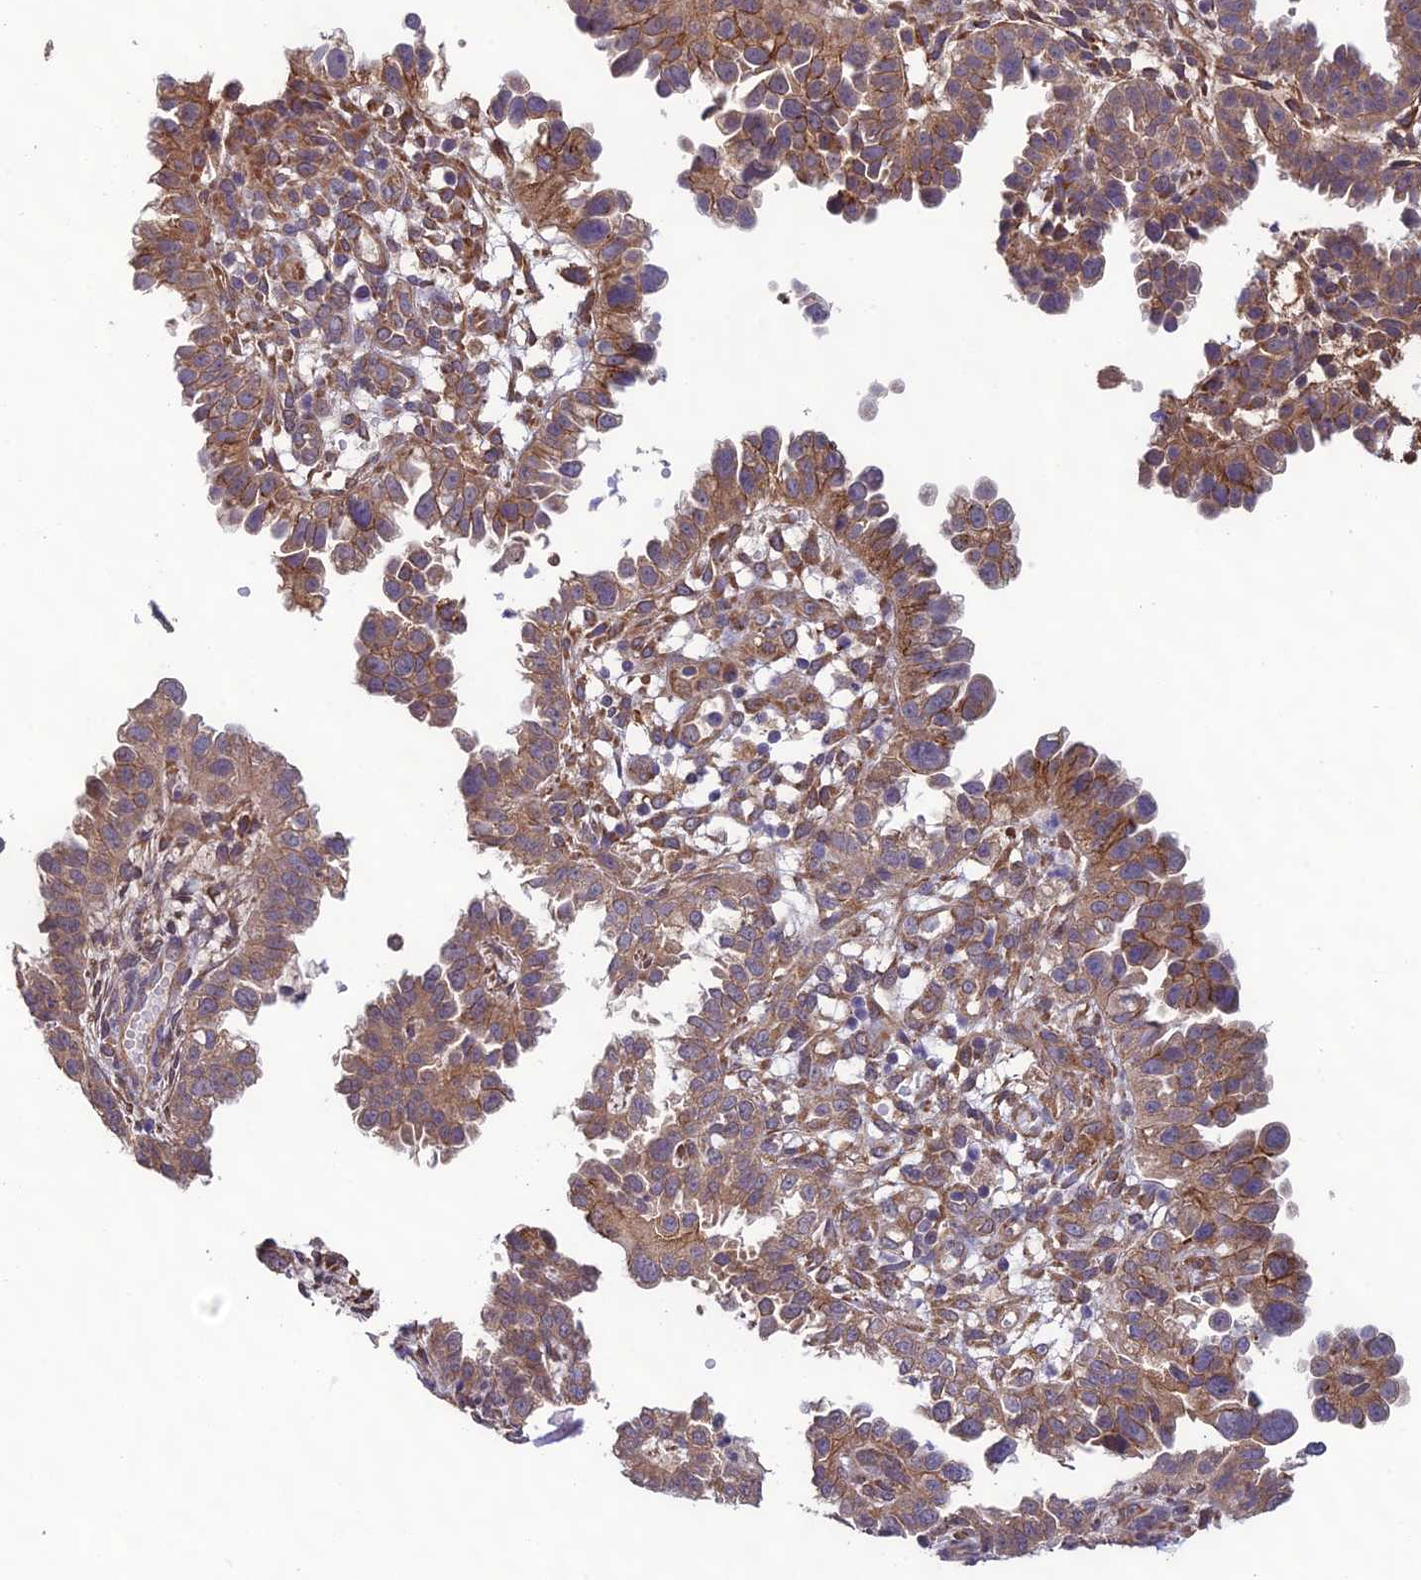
{"staining": {"intensity": "moderate", "quantity": ">75%", "location": "cytoplasmic/membranous"}, "tissue": "endometrial cancer", "cell_type": "Tumor cells", "image_type": "cancer", "snomed": [{"axis": "morphology", "description": "Adenocarcinoma, NOS"}, {"axis": "topography", "description": "Endometrium"}], "caption": "Tumor cells exhibit moderate cytoplasmic/membranous positivity in approximately >75% of cells in endometrial cancer.", "gene": "MRNIP", "patient": {"sex": "female", "age": 85}}